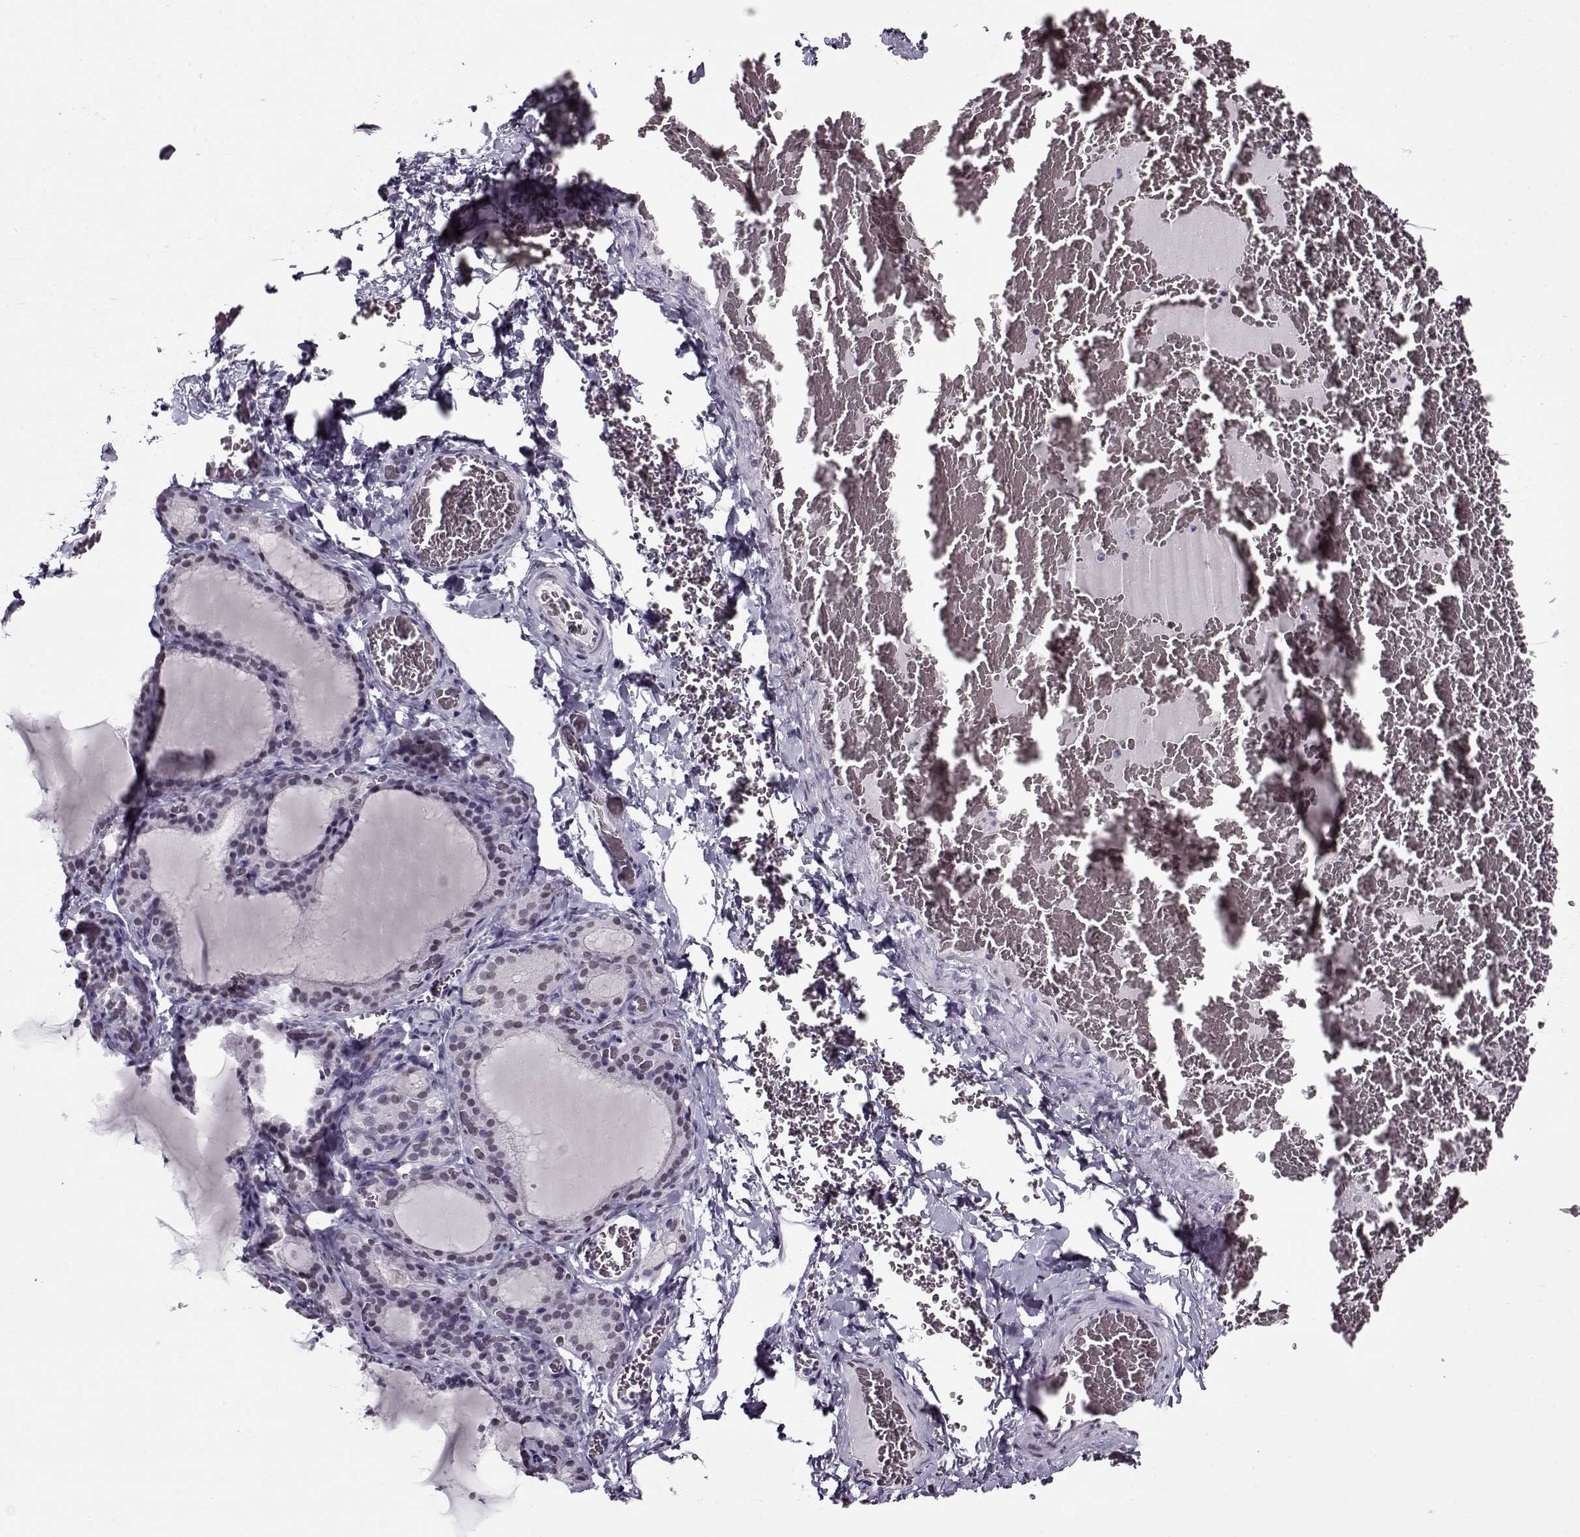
{"staining": {"intensity": "negative", "quantity": "none", "location": "none"}, "tissue": "thyroid gland", "cell_type": "Glandular cells", "image_type": "normal", "snomed": [{"axis": "morphology", "description": "Normal tissue, NOS"}, {"axis": "morphology", "description": "Hyperplasia, NOS"}, {"axis": "topography", "description": "Thyroid gland"}], "caption": "A high-resolution image shows IHC staining of unremarkable thyroid gland, which shows no significant staining in glandular cells.", "gene": "PRMT8", "patient": {"sex": "female", "age": 27}}